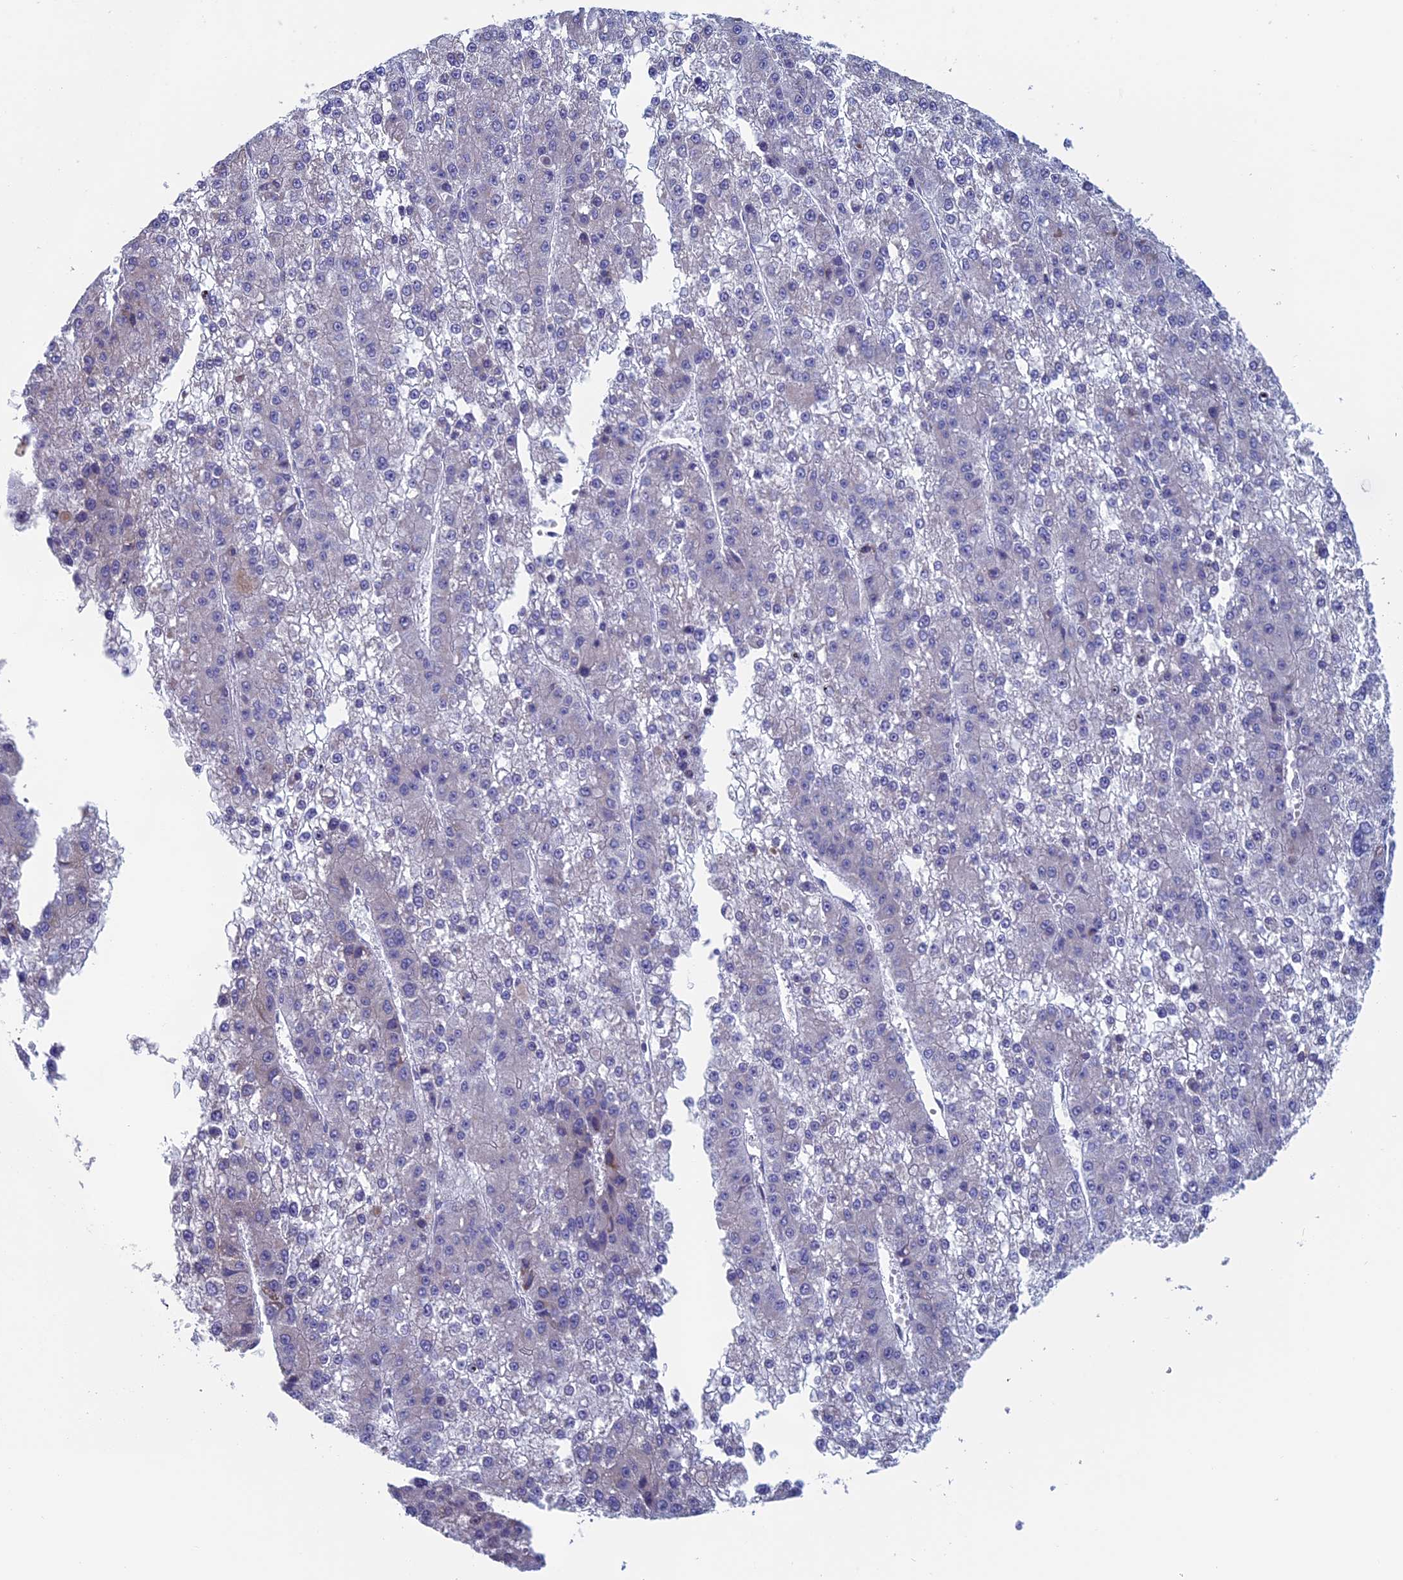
{"staining": {"intensity": "negative", "quantity": "none", "location": "none"}, "tissue": "liver cancer", "cell_type": "Tumor cells", "image_type": "cancer", "snomed": [{"axis": "morphology", "description": "Carcinoma, Hepatocellular, NOS"}, {"axis": "topography", "description": "Liver"}], "caption": "Tumor cells are negative for brown protein staining in liver hepatocellular carcinoma.", "gene": "NIBAN3", "patient": {"sex": "female", "age": 73}}